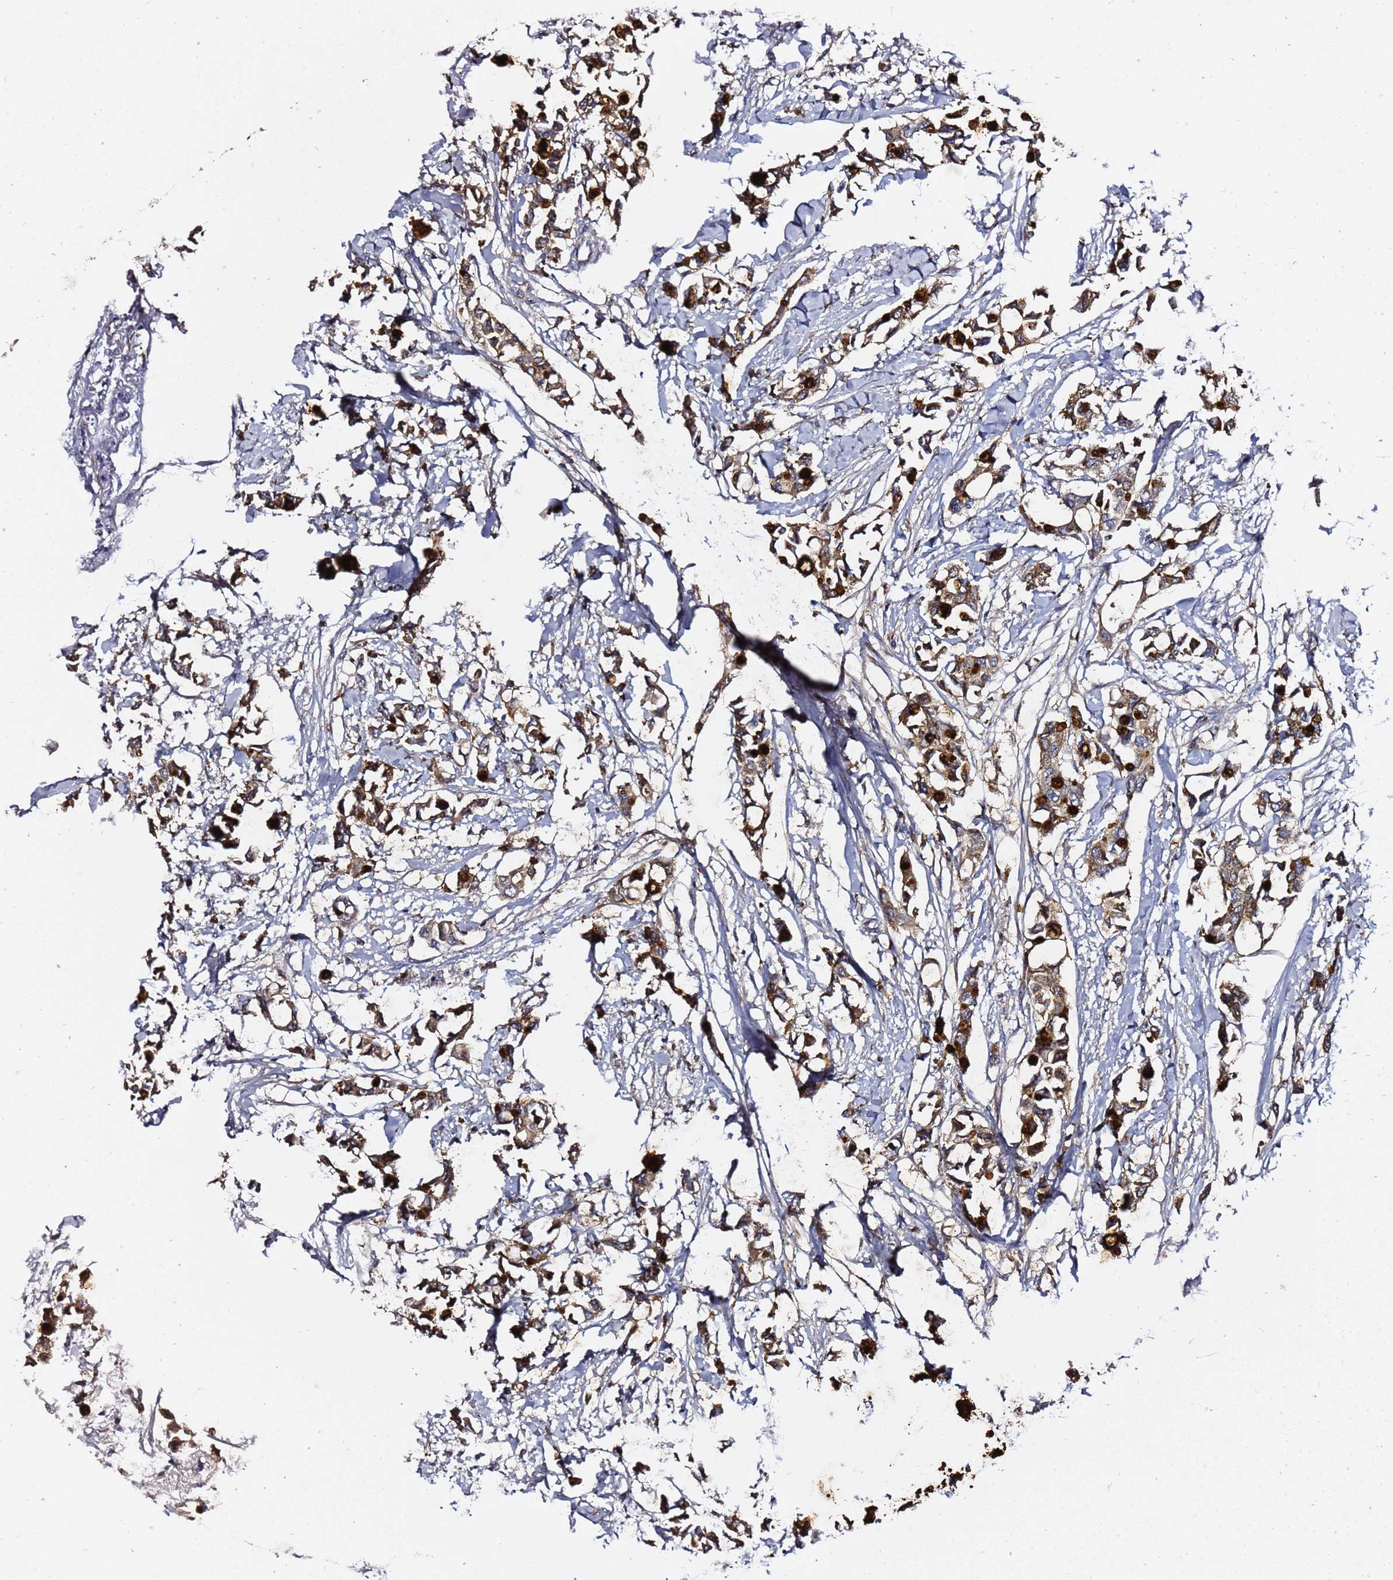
{"staining": {"intensity": "moderate", "quantity": ">75%", "location": "cytoplasmic/membranous"}, "tissue": "breast cancer", "cell_type": "Tumor cells", "image_type": "cancer", "snomed": [{"axis": "morphology", "description": "Duct carcinoma"}, {"axis": "topography", "description": "Breast"}], "caption": "About >75% of tumor cells in breast intraductal carcinoma demonstrate moderate cytoplasmic/membranous protein staining as visualized by brown immunohistochemical staining.", "gene": "NAT2", "patient": {"sex": "female", "age": 41}}